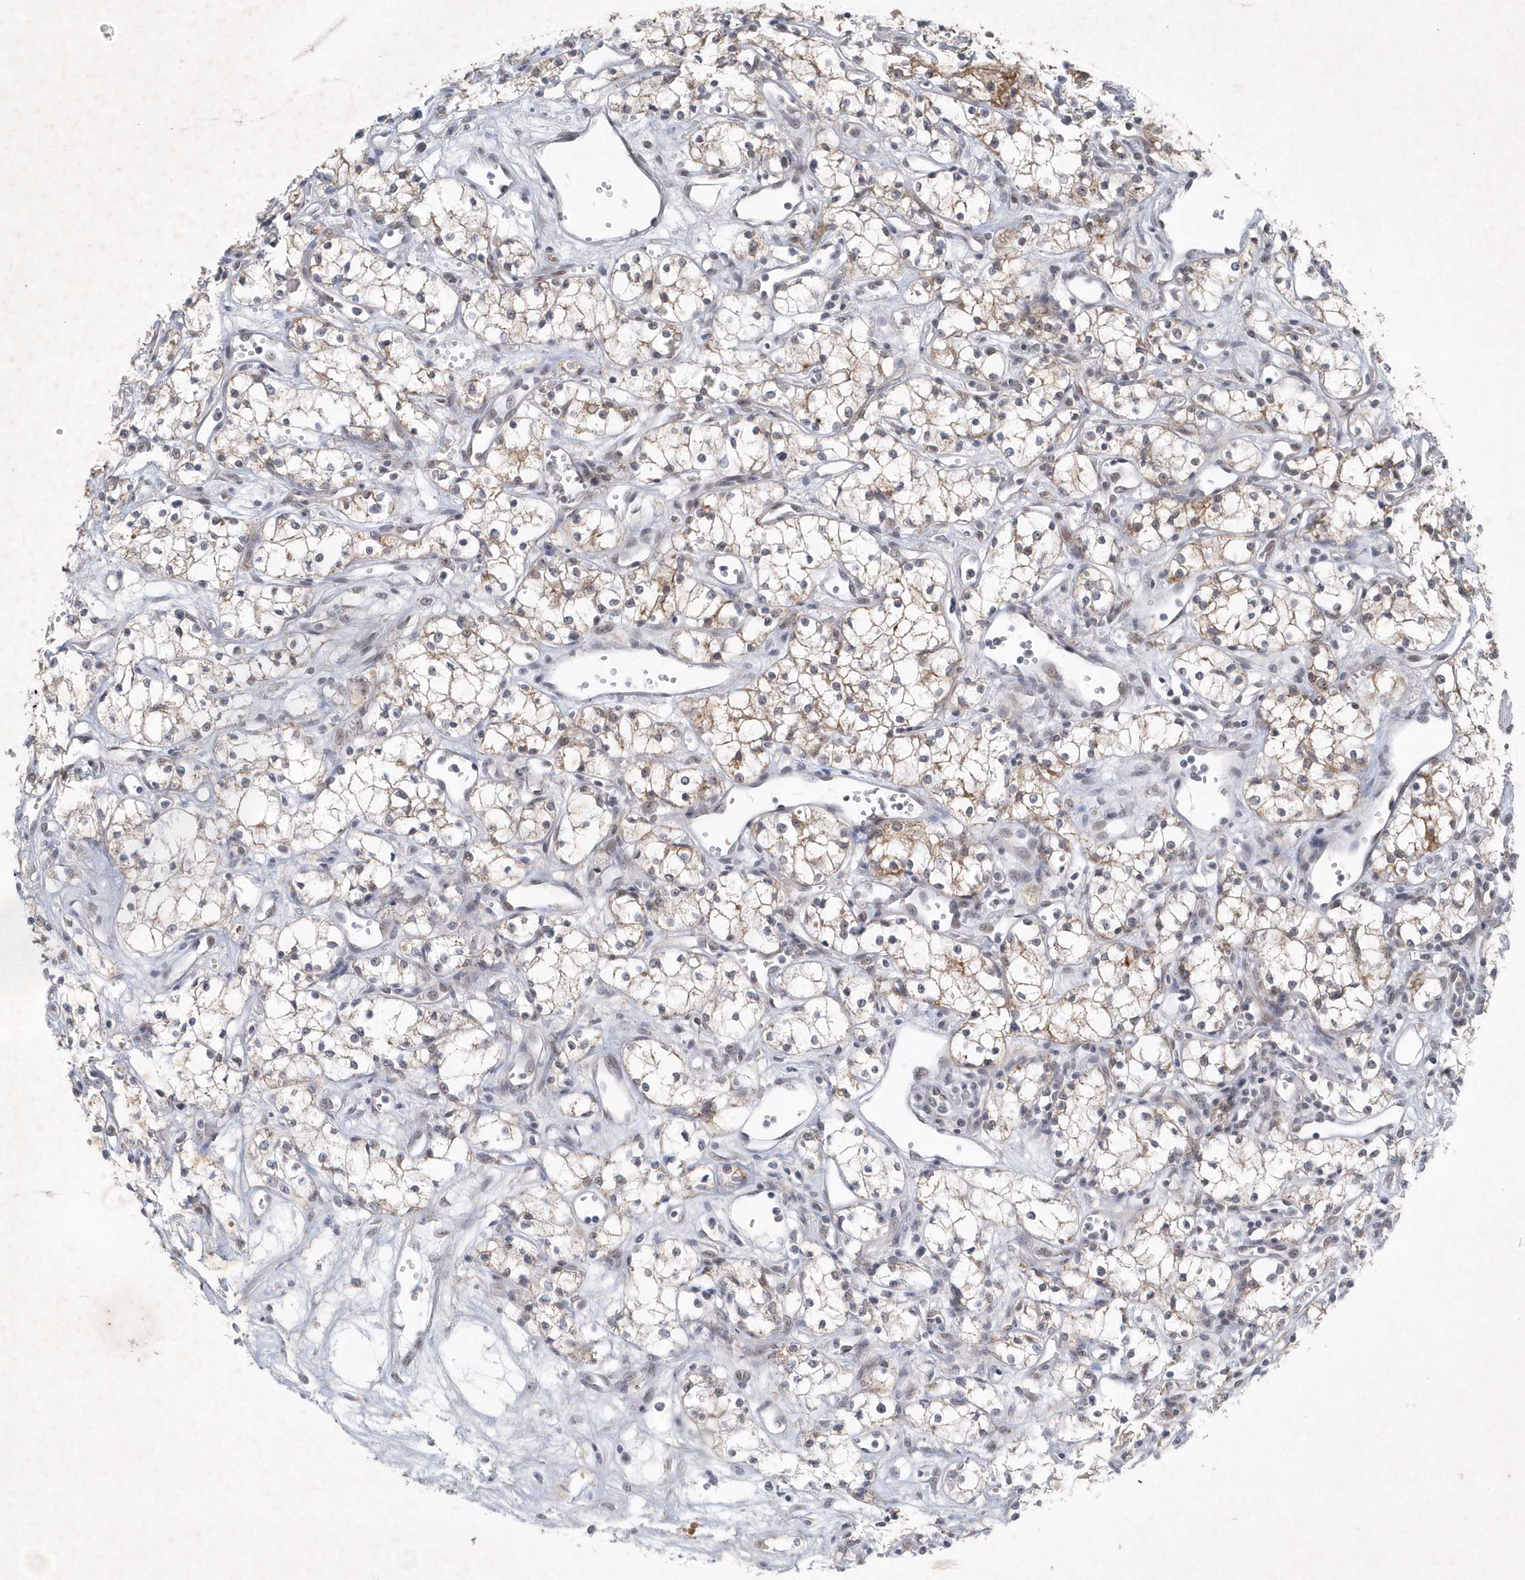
{"staining": {"intensity": "moderate", "quantity": "<25%", "location": "cytoplasmic/membranous"}, "tissue": "renal cancer", "cell_type": "Tumor cells", "image_type": "cancer", "snomed": [{"axis": "morphology", "description": "Adenocarcinoma, NOS"}, {"axis": "topography", "description": "Kidney"}], "caption": "A micrograph showing moderate cytoplasmic/membranous positivity in about <25% of tumor cells in renal adenocarcinoma, as visualized by brown immunohistochemical staining.", "gene": "ZBTB9", "patient": {"sex": "male", "age": 59}}